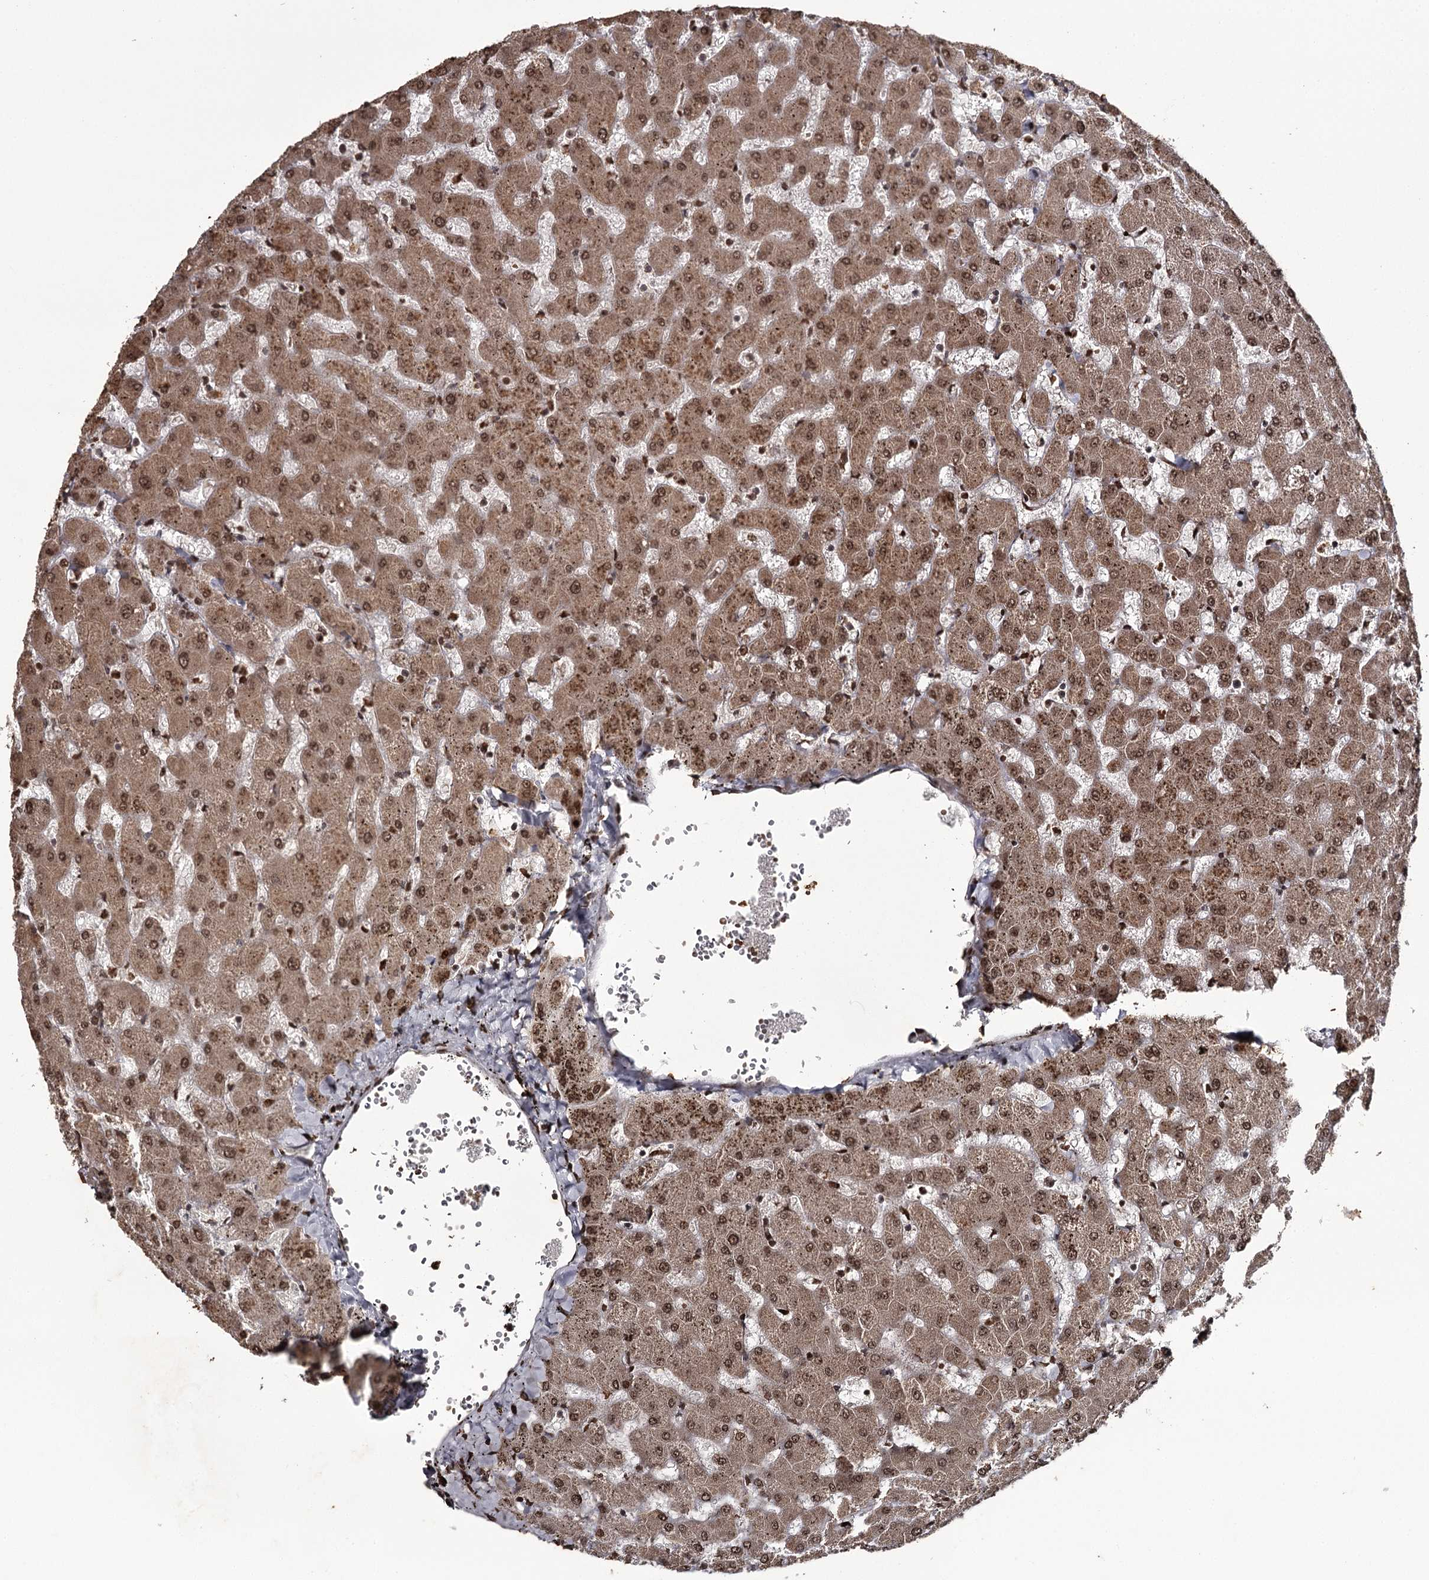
{"staining": {"intensity": "moderate", "quantity": ">75%", "location": "nuclear"}, "tissue": "liver", "cell_type": "Cholangiocytes", "image_type": "normal", "snomed": [{"axis": "morphology", "description": "Normal tissue, NOS"}, {"axis": "topography", "description": "Liver"}], "caption": "Protein expression analysis of normal human liver reveals moderate nuclear staining in approximately >75% of cholangiocytes.", "gene": "THYN1", "patient": {"sex": "female", "age": 63}}